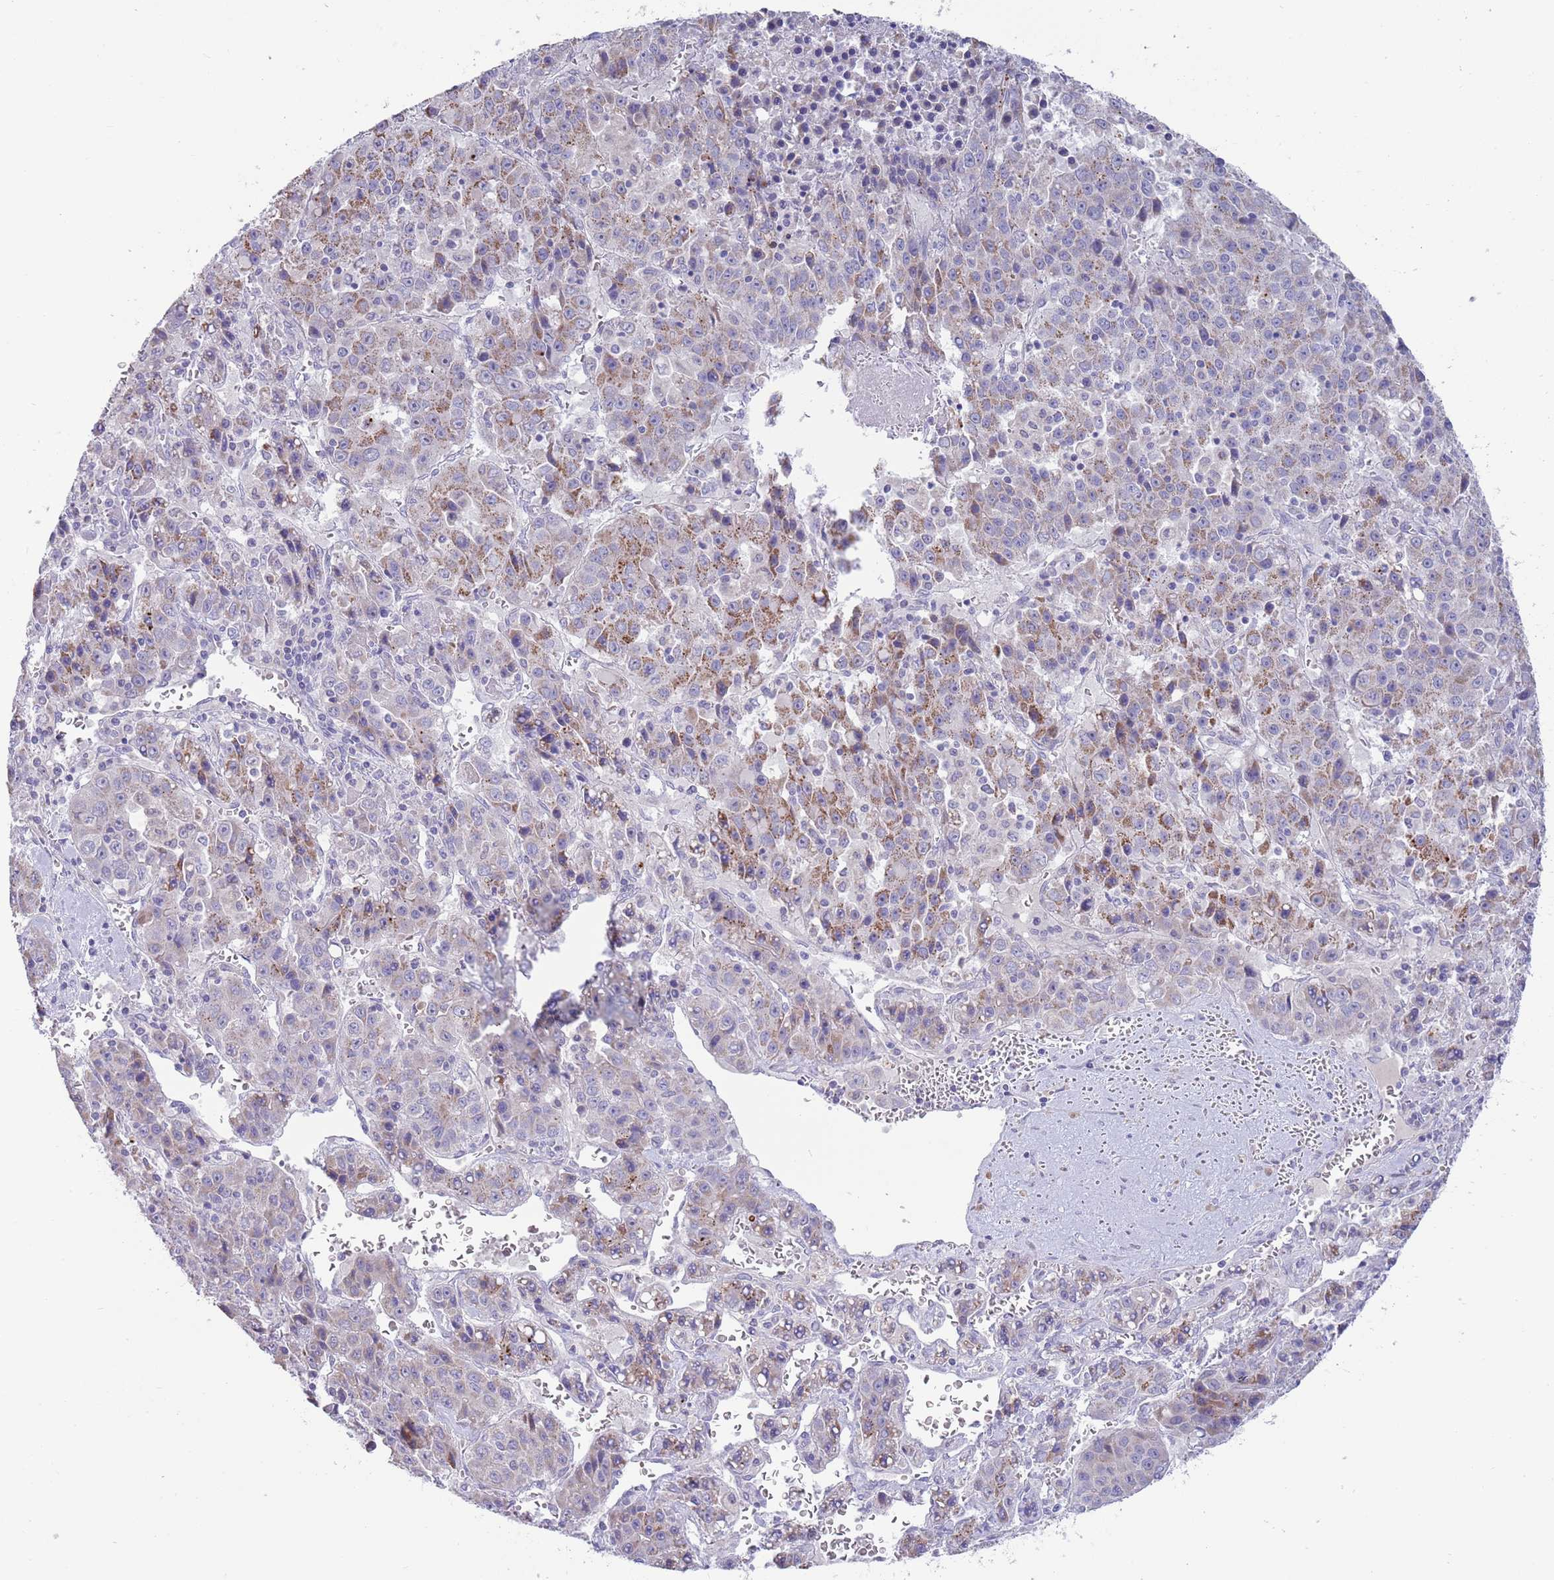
{"staining": {"intensity": "moderate", "quantity": "<25%", "location": "cytoplasmic/membranous"}, "tissue": "liver cancer", "cell_type": "Tumor cells", "image_type": "cancer", "snomed": [{"axis": "morphology", "description": "Carcinoma, Hepatocellular, NOS"}, {"axis": "topography", "description": "Liver"}], "caption": "Liver cancer (hepatocellular carcinoma) stained with DAB IHC demonstrates low levels of moderate cytoplasmic/membranous positivity in approximately <25% of tumor cells. The staining is performed using DAB (3,3'-diaminobenzidine) brown chromogen to label protein expression. The nuclei are counter-stained blue using hematoxylin.", "gene": "DDHD1", "patient": {"sex": "female", "age": 53}}